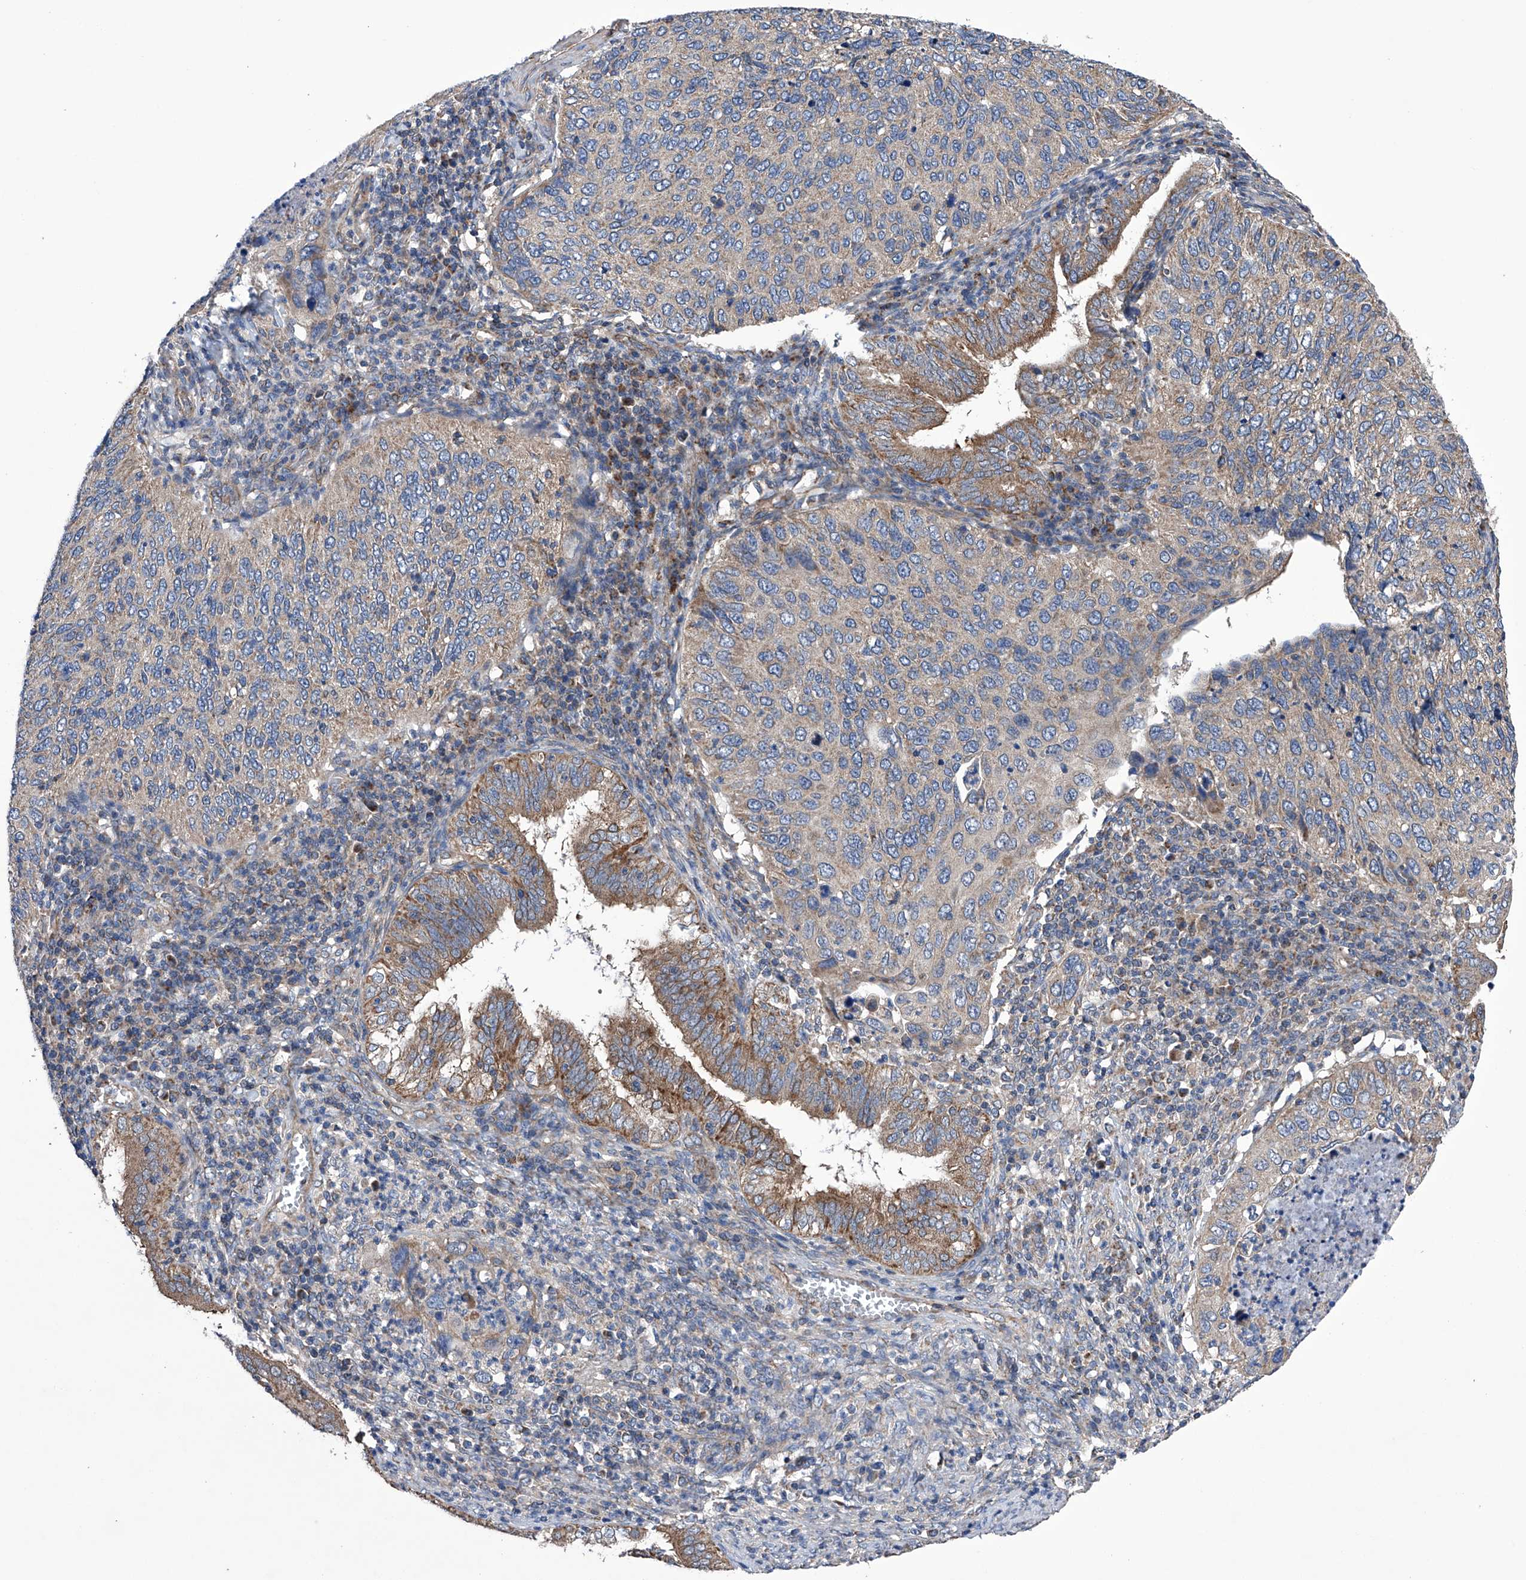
{"staining": {"intensity": "weak", "quantity": "<25%", "location": "cytoplasmic/membranous"}, "tissue": "cervical cancer", "cell_type": "Tumor cells", "image_type": "cancer", "snomed": [{"axis": "morphology", "description": "Squamous cell carcinoma, NOS"}, {"axis": "topography", "description": "Cervix"}], "caption": "High magnification brightfield microscopy of squamous cell carcinoma (cervical) stained with DAB (3,3'-diaminobenzidine) (brown) and counterstained with hematoxylin (blue): tumor cells show no significant expression. Brightfield microscopy of immunohistochemistry stained with DAB (3,3'-diaminobenzidine) (brown) and hematoxylin (blue), captured at high magnification.", "gene": "EFCAB2", "patient": {"sex": "female", "age": 38}}